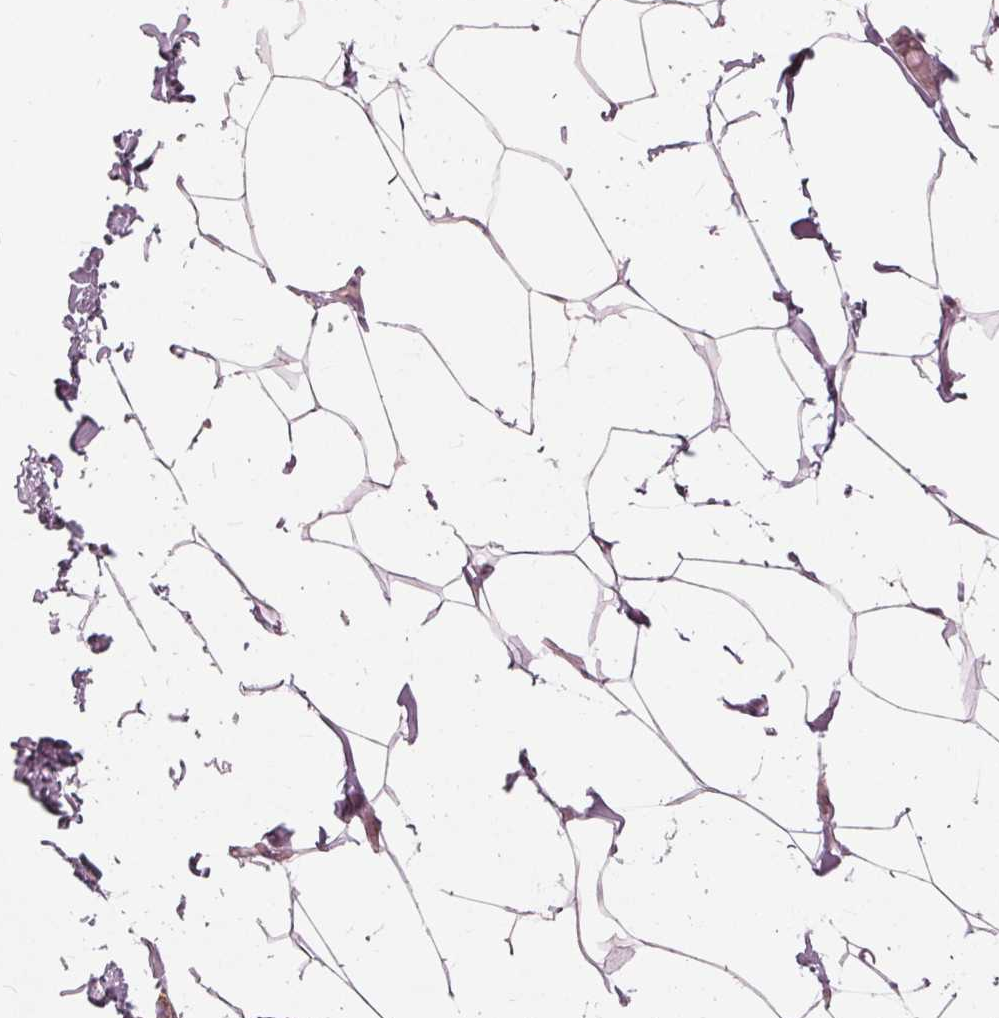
{"staining": {"intensity": "moderate", "quantity": "25%-75%", "location": "cytoplasmic/membranous"}, "tissue": "breast", "cell_type": "Adipocytes", "image_type": "normal", "snomed": [{"axis": "morphology", "description": "Normal tissue, NOS"}, {"axis": "topography", "description": "Breast"}], "caption": "The immunohistochemical stain highlights moderate cytoplasmic/membranous staining in adipocytes of normal breast. (Stains: DAB (3,3'-diaminobenzidine) in brown, nuclei in blue, Microscopy: brightfield microscopy at high magnification).", "gene": "DCAF4L2", "patient": {"sex": "female", "age": 32}}